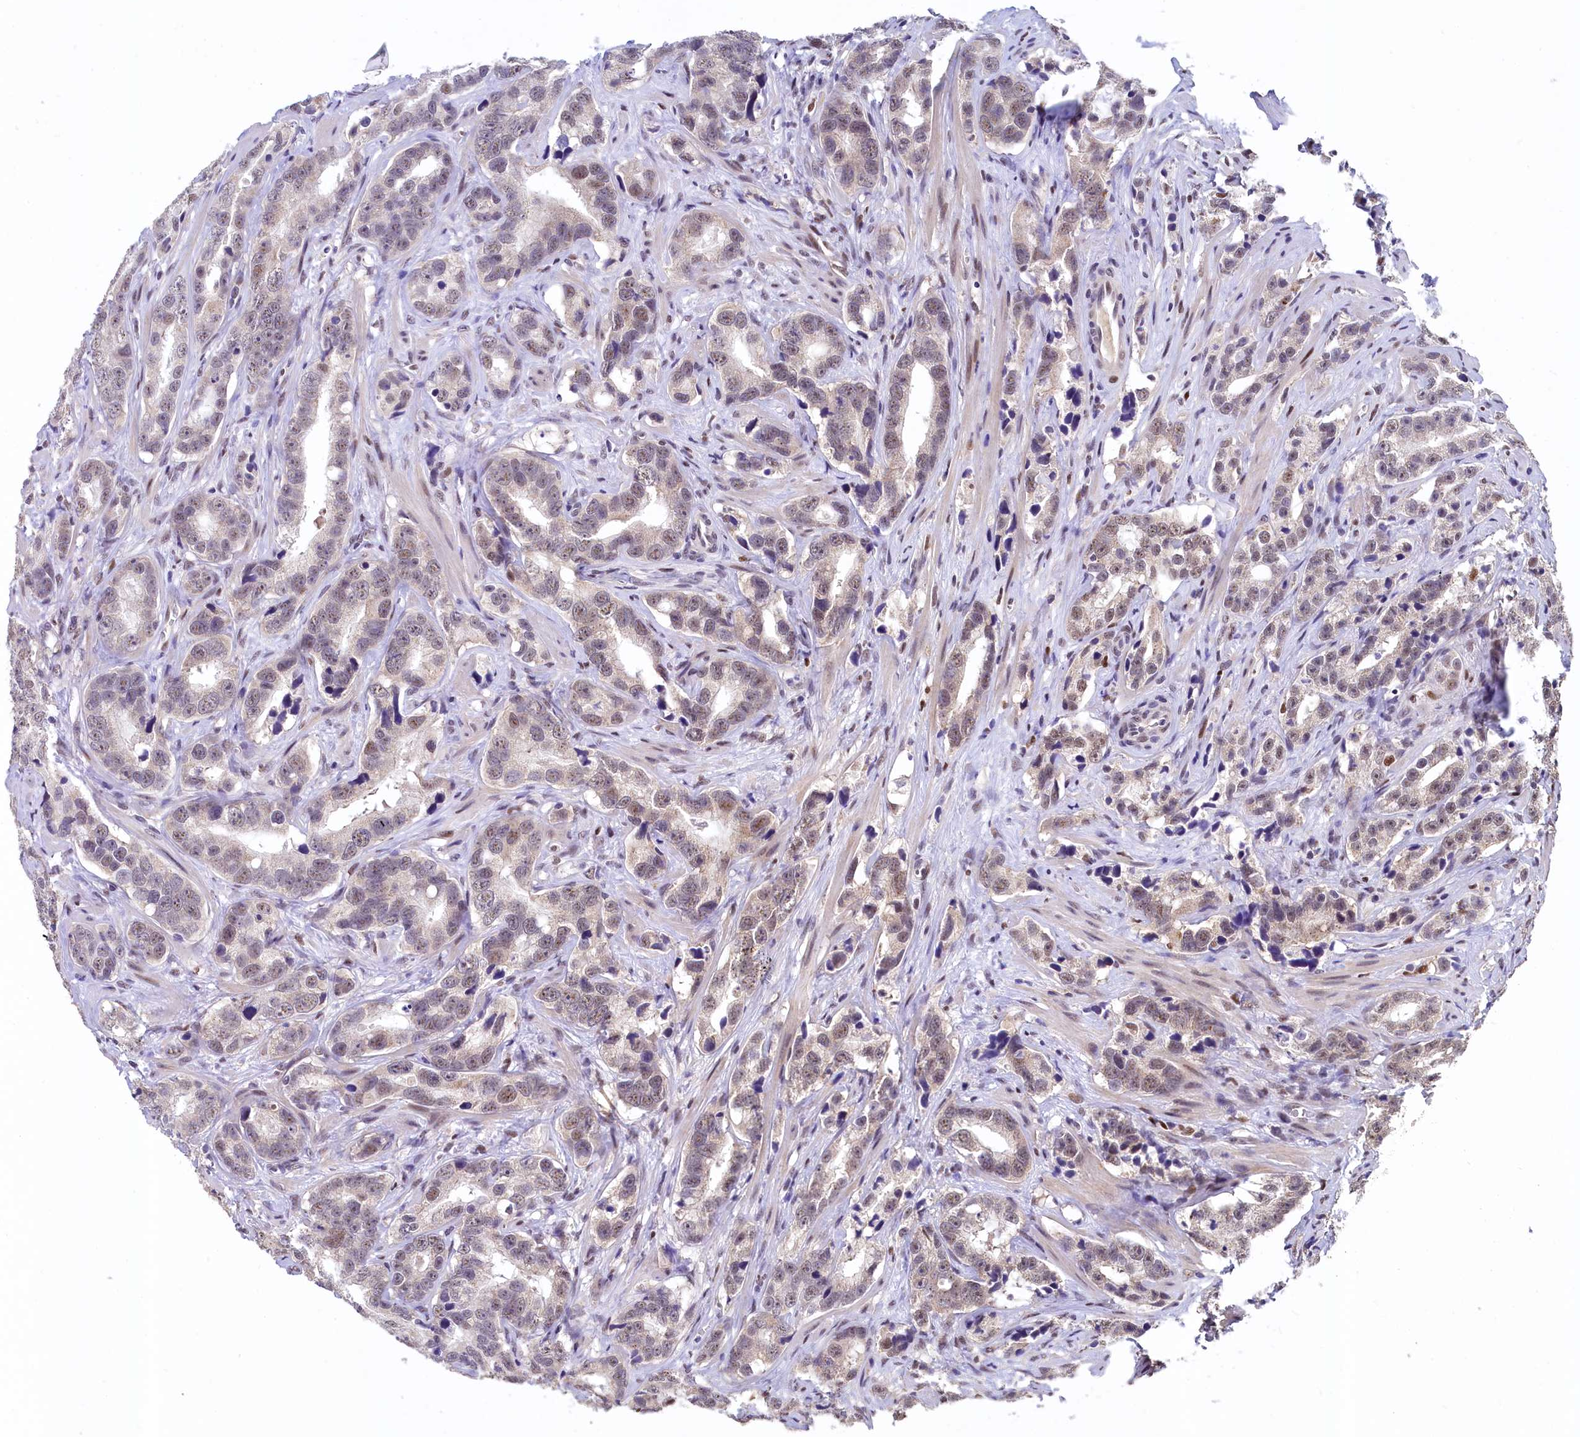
{"staining": {"intensity": "weak", "quantity": "25%-75%", "location": "nuclear"}, "tissue": "prostate cancer", "cell_type": "Tumor cells", "image_type": "cancer", "snomed": [{"axis": "morphology", "description": "Adenocarcinoma, High grade"}, {"axis": "topography", "description": "Prostate"}], "caption": "Immunohistochemical staining of human prostate high-grade adenocarcinoma reveals low levels of weak nuclear protein staining in approximately 25%-75% of tumor cells.", "gene": "HECTD4", "patient": {"sex": "male", "age": 62}}